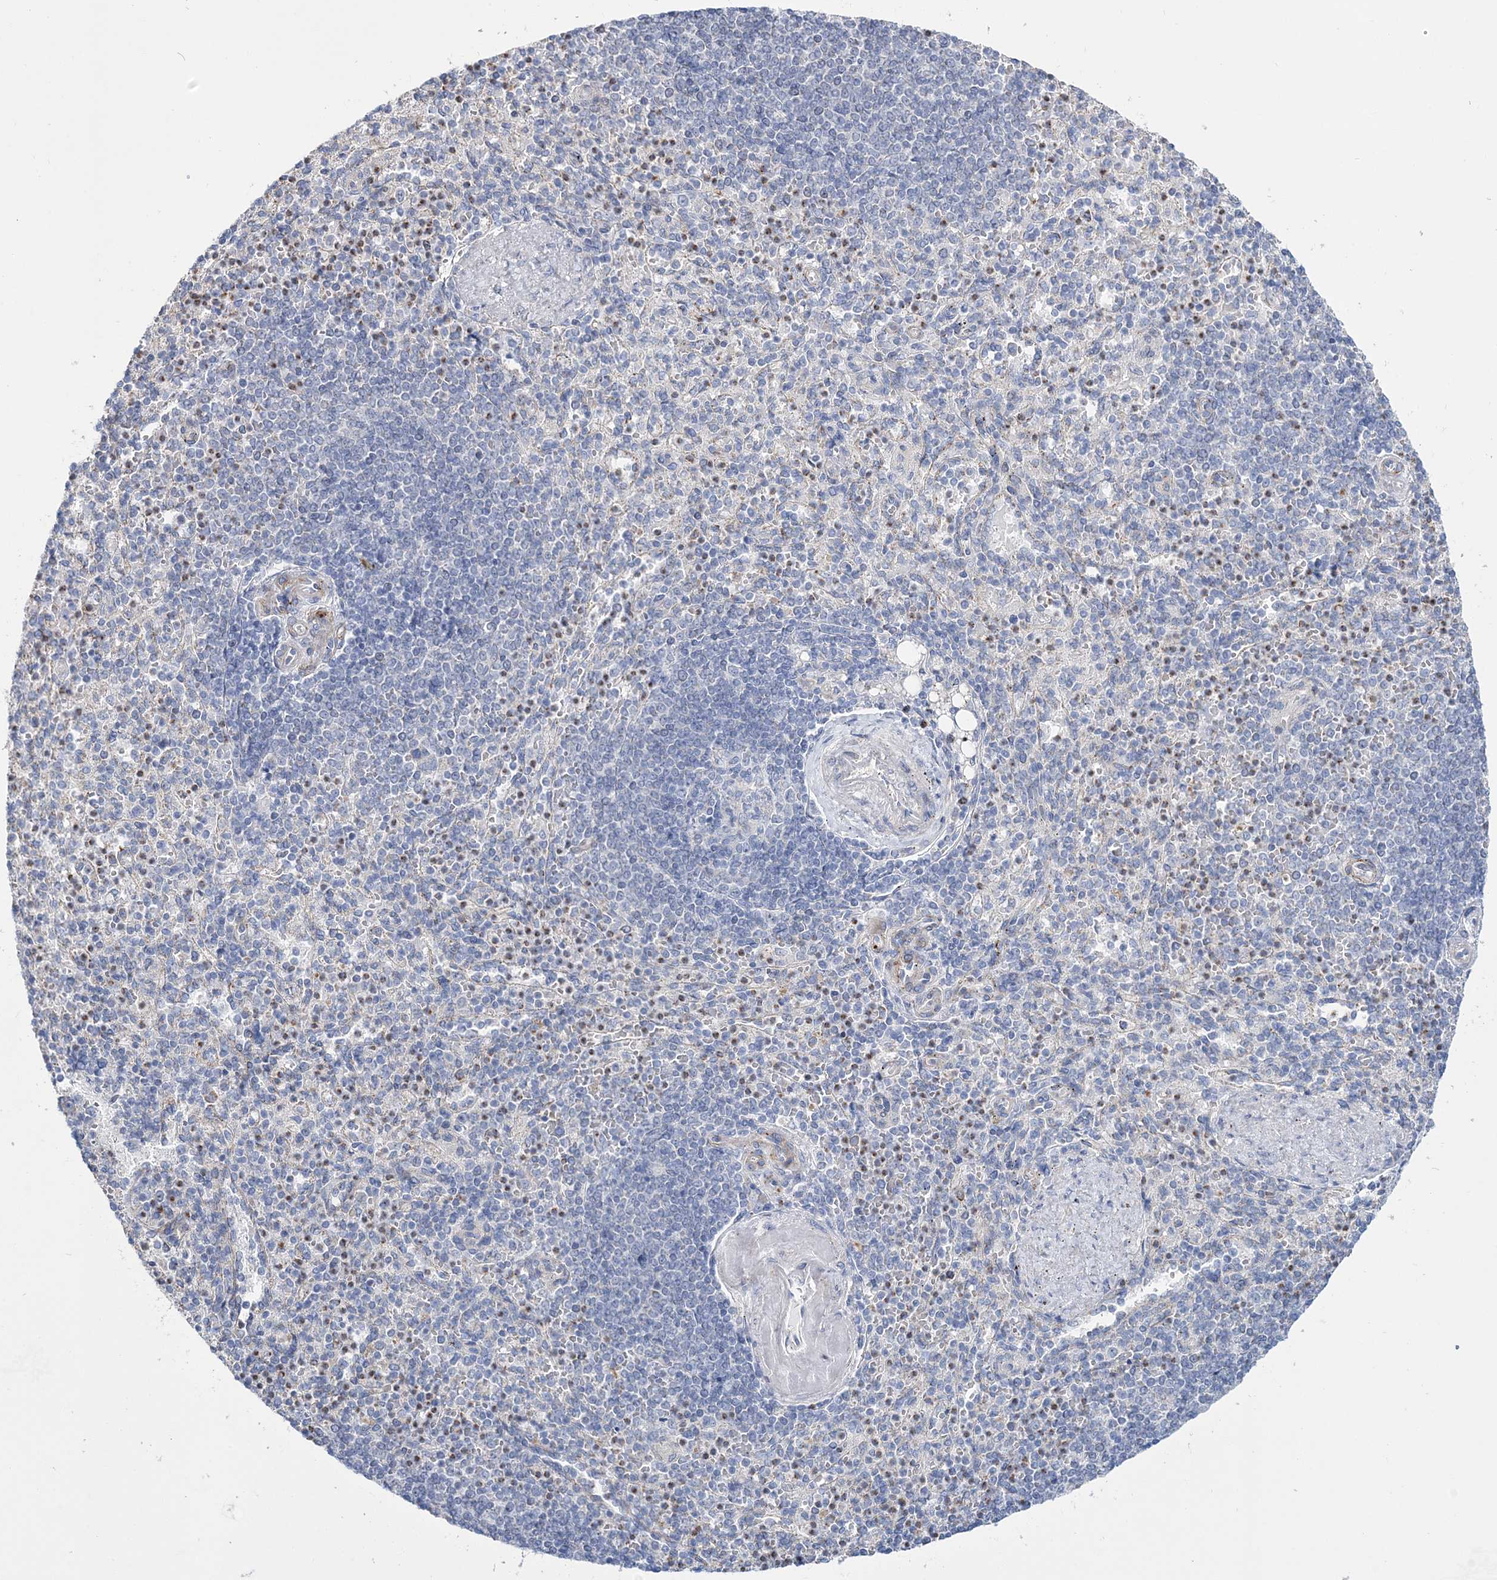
{"staining": {"intensity": "moderate", "quantity": "<25%", "location": "cytoplasmic/membranous"}, "tissue": "spleen", "cell_type": "Cells in red pulp", "image_type": "normal", "snomed": [{"axis": "morphology", "description": "Normal tissue, NOS"}, {"axis": "topography", "description": "Spleen"}], "caption": "Protein staining of unremarkable spleen reveals moderate cytoplasmic/membranous positivity in approximately <25% of cells in red pulp.", "gene": "ANO1", "patient": {"sex": "female", "age": 74}}